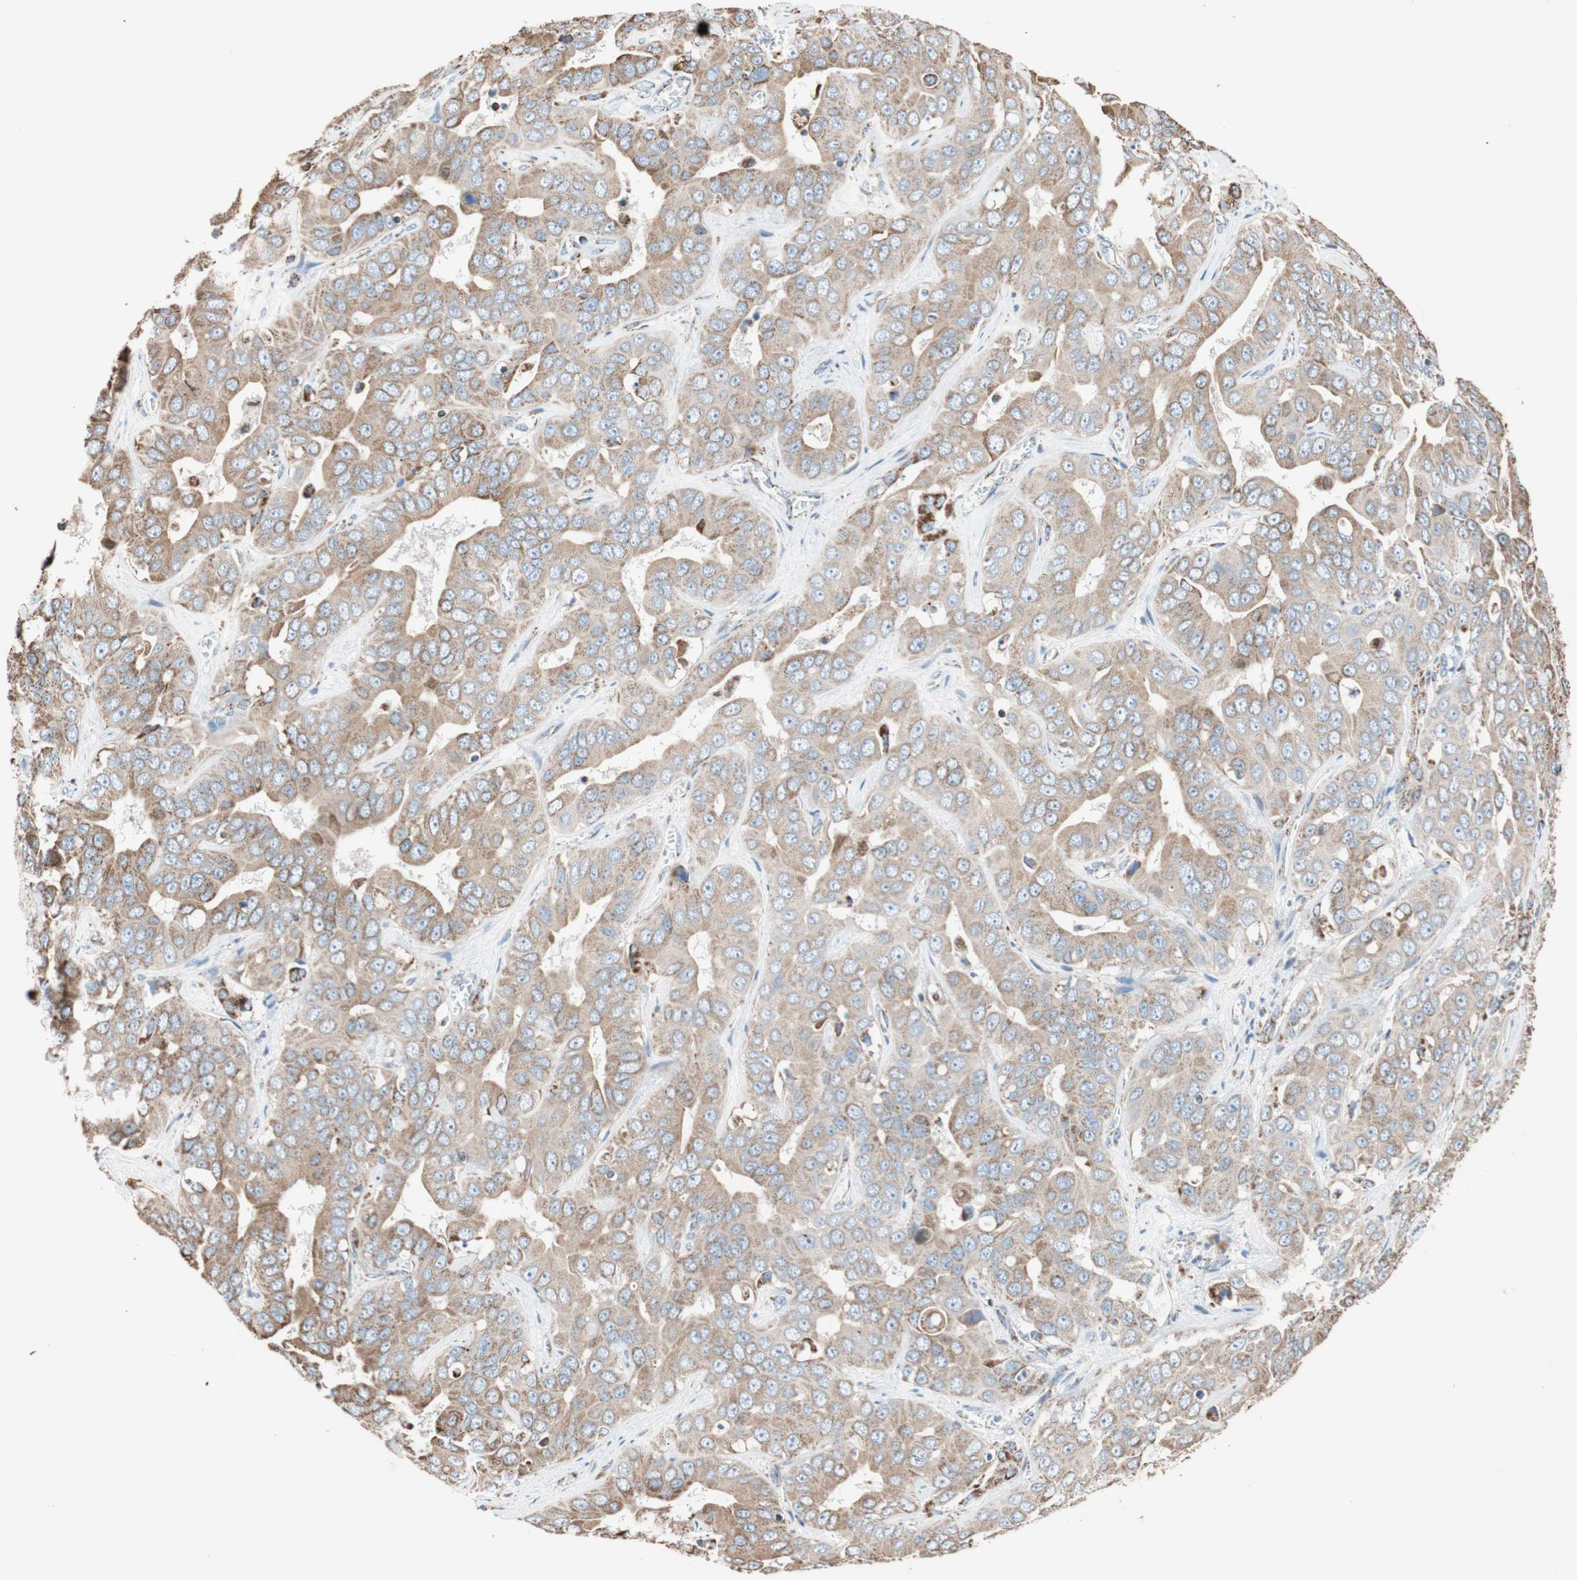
{"staining": {"intensity": "moderate", "quantity": ">75%", "location": "cytoplasmic/membranous"}, "tissue": "liver cancer", "cell_type": "Tumor cells", "image_type": "cancer", "snomed": [{"axis": "morphology", "description": "Cholangiocarcinoma"}, {"axis": "topography", "description": "Liver"}], "caption": "This photomicrograph shows liver cancer (cholangiocarcinoma) stained with IHC to label a protein in brown. The cytoplasmic/membranous of tumor cells show moderate positivity for the protein. Nuclei are counter-stained blue.", "gene": "PCSK4", "patient": {"sex": "female", "age": 52}}